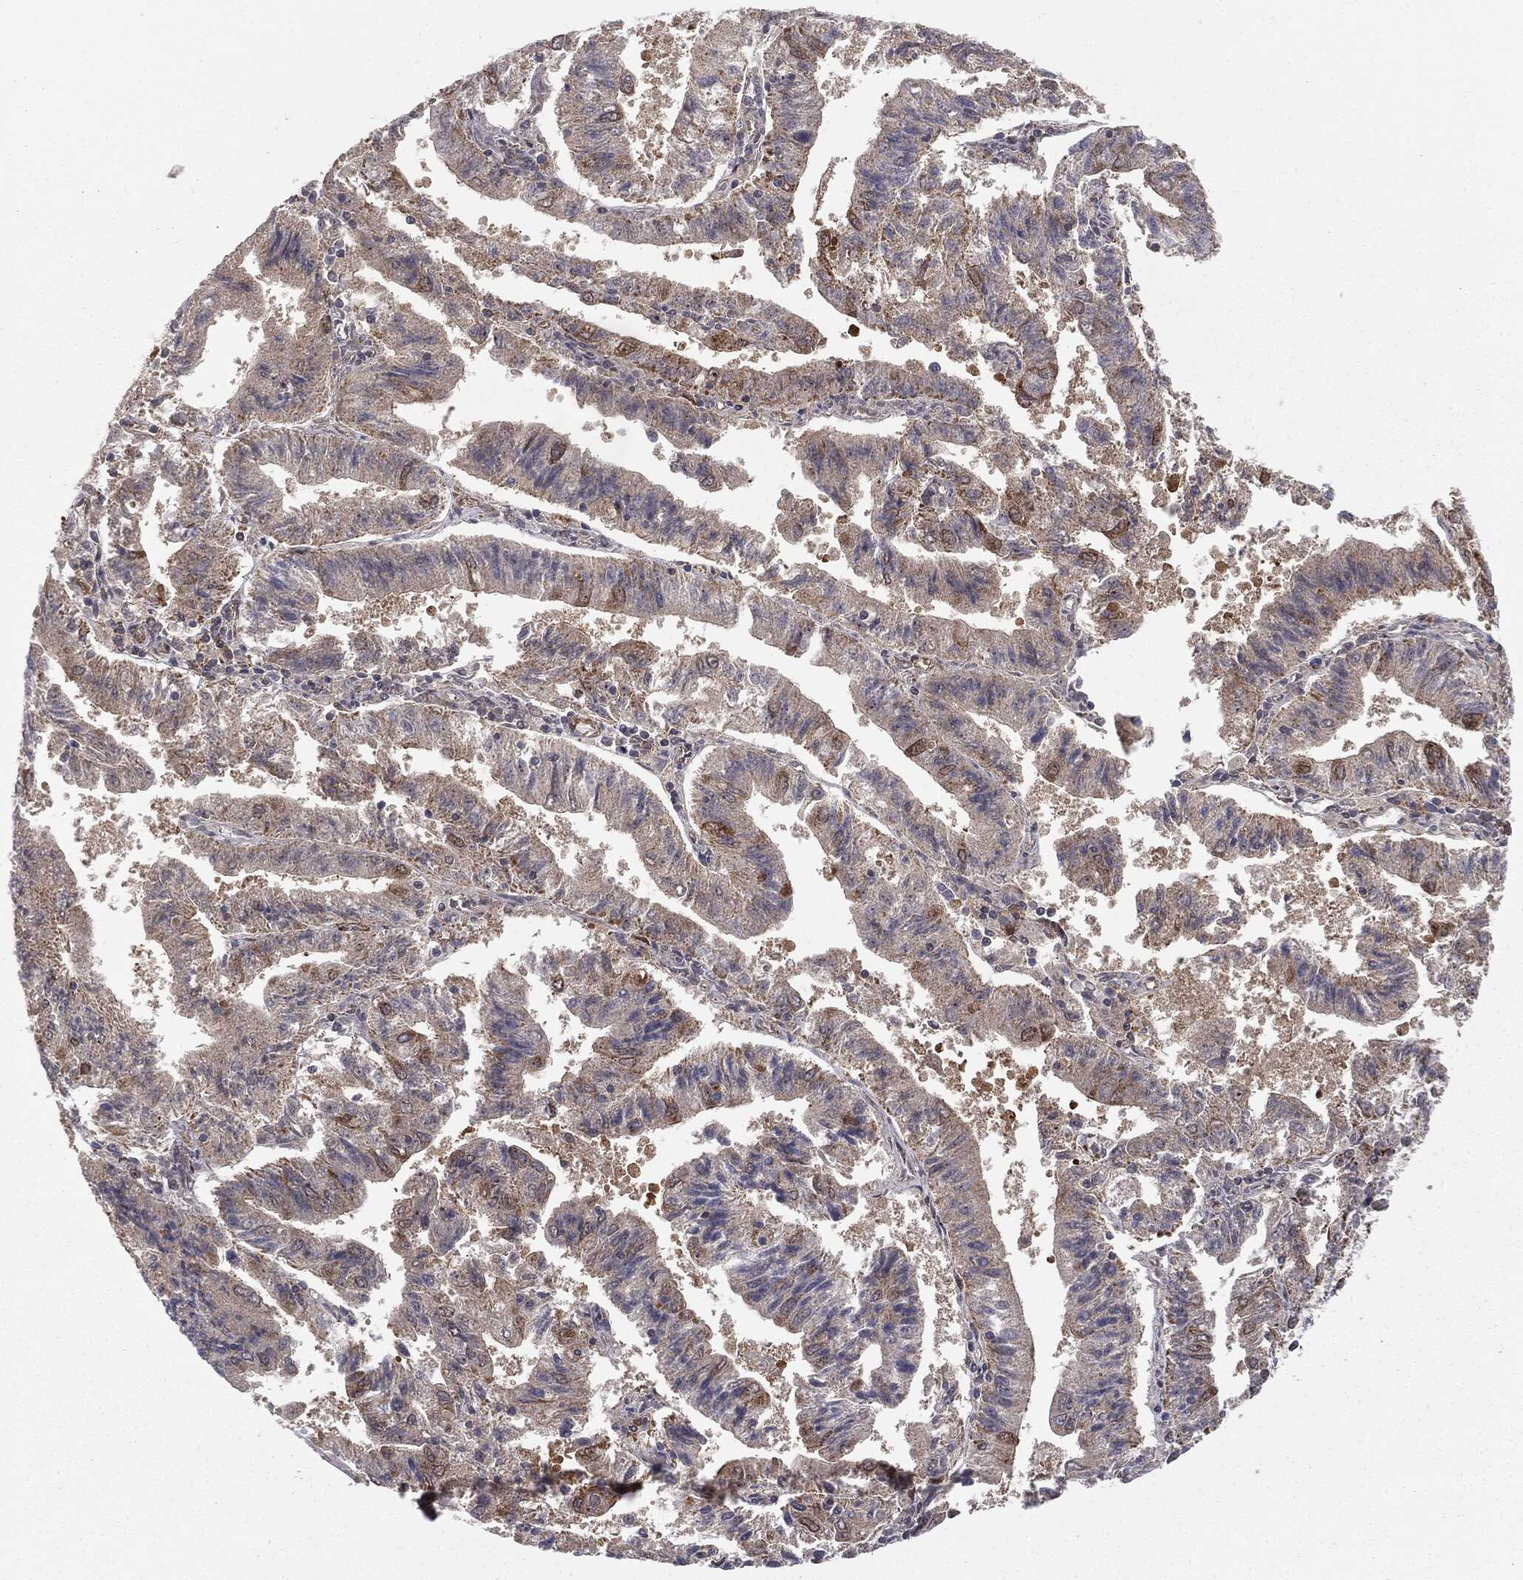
{"staining": {"intensity": "negative", "quantity": "none", "location": "none"}, "tissue": "endometrial cancer", "cell_type": "Tumor cells", "image_type": "cancer", "snomed": [{"axis": "morphology", "description": "Adenocarcinoma, NOS"}, {"axis": "topography", "description": "Endometrium"}], "caption": "The histopathology image shows no staining of tumor cells in endometrial adenocarcinoma.", "gene": "PTEN", "patient": {"sex": "female", "age": 82}}